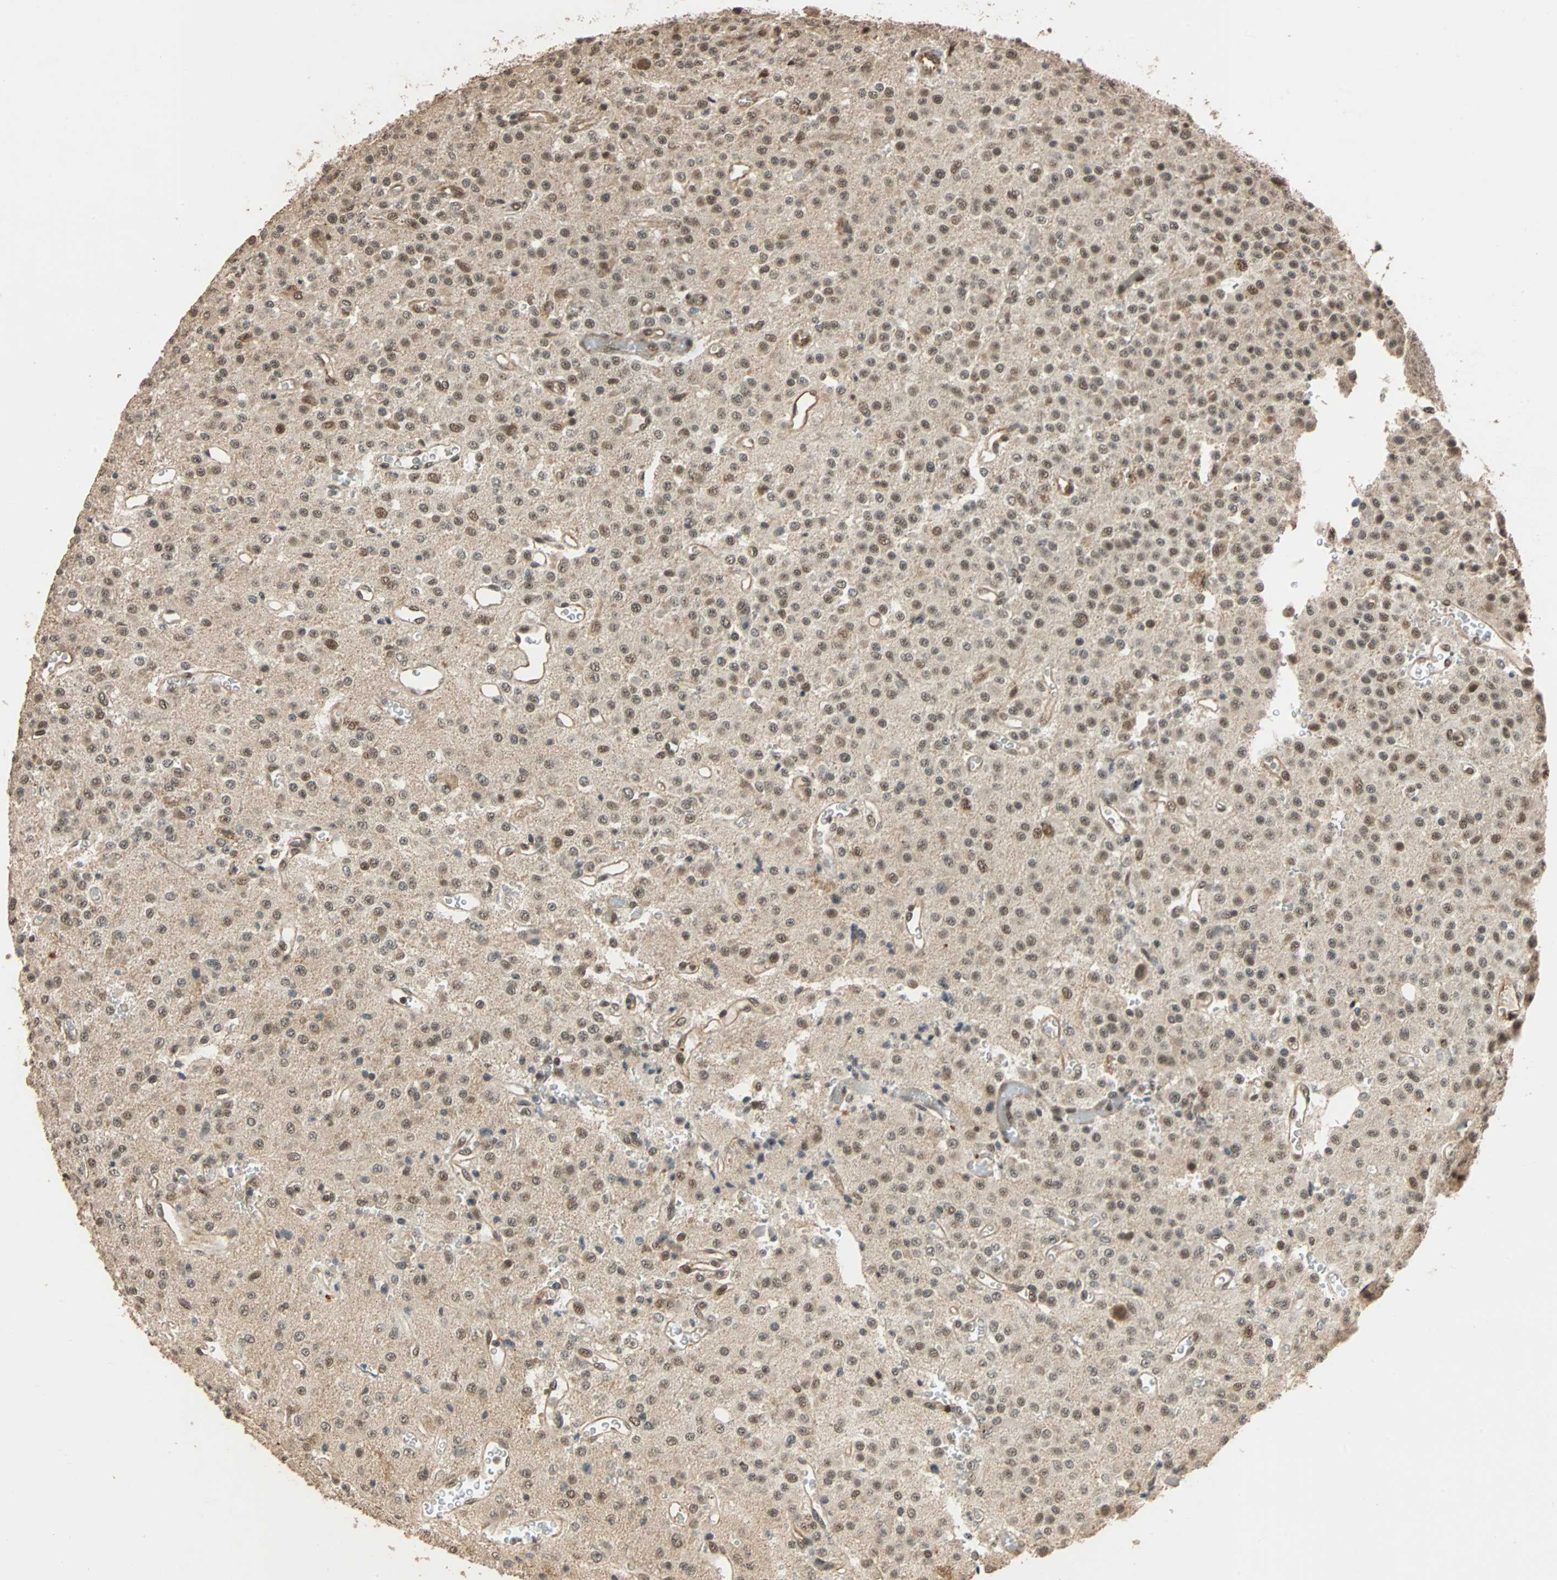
{"staining": {"intensity": "moderate", "quantity": ">75%", "location": "cytoplasmic/membranous,nuclear"}, "tissue": "glioma", "cell_type": "Tumor cells", "image_type": "cancer", "snomed": [{"axis": "morphology", "description": "Glioma, malignant, Low grade"}, {"axis": "topography", "description": "Brain"}], "caption": "This image shows malignant glioma (low-grade) stained with immunohistochemistry (IHC) to label a protein in brown. The cytoplasmic/membranous and nuclear of tumor cells show moderate positivity for the protein. Nuclei are counter-stained blue.", "gene": "CDC5L", "patient": {"sex": "male", "age": 38}}